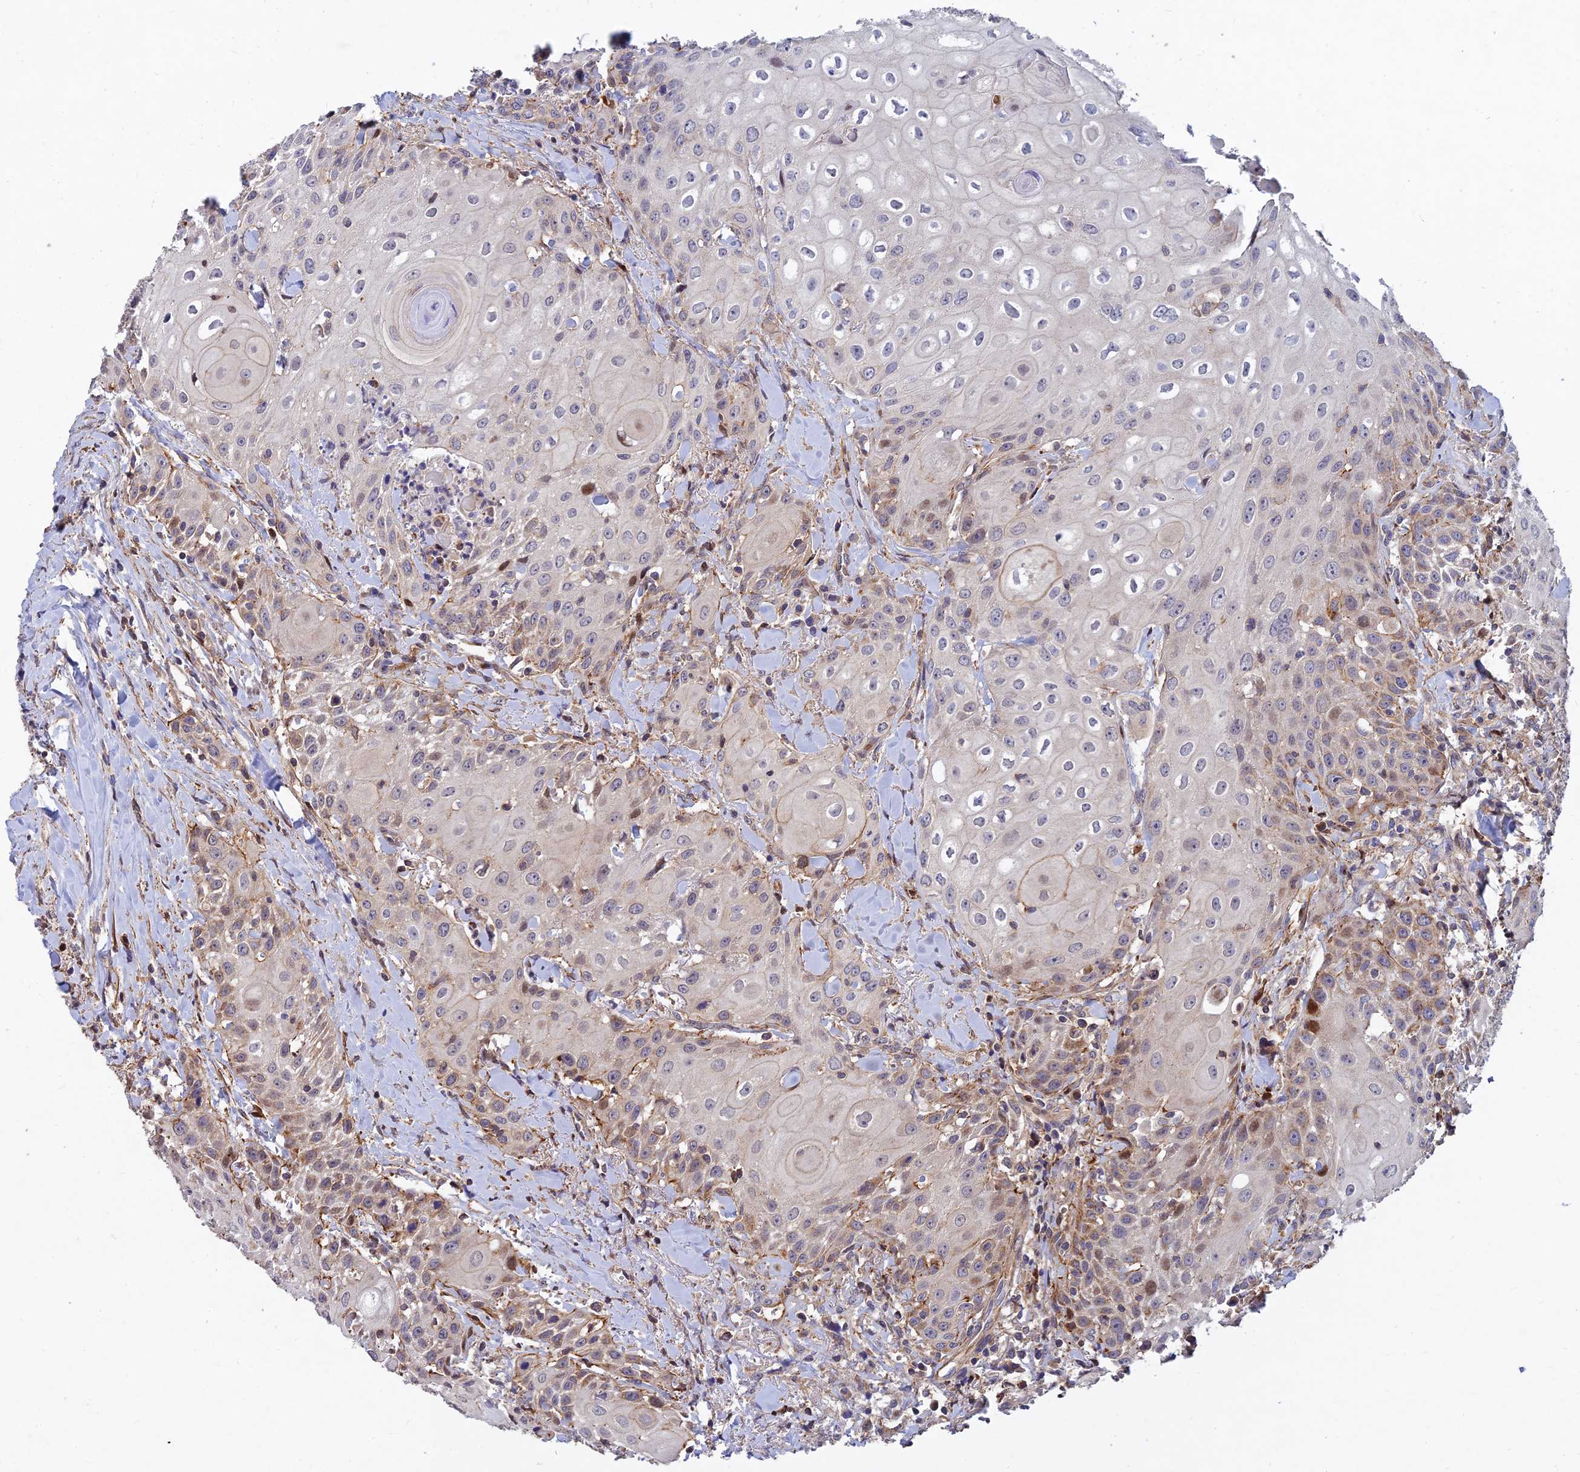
{"staining": {"intensity": "moderate", "quantity": "<25%", "location": "nuclear"}, "tissue": "head and neck cancer", "cell_type": "Tumor cells", "image_type": "cancer", "snomed": [{"axis": "morphology", "description": "Squamous cell carcinoma, NOS"}, {"axis": "topography", "description": "Oral tissue"}, {"axis": "topography", "description": "Head-Neck"}], "caption": "Protein staining reveals moderate nuclear staining in approximately <25% of tumor cells in head and neck squamous cell carcinoma. (DAB (3,3'-diaminobenzidine) IHC with brightfield microscopy, high magnification).", "gene": "RELCH", "patient": {"sex": "female", "age": 82}}